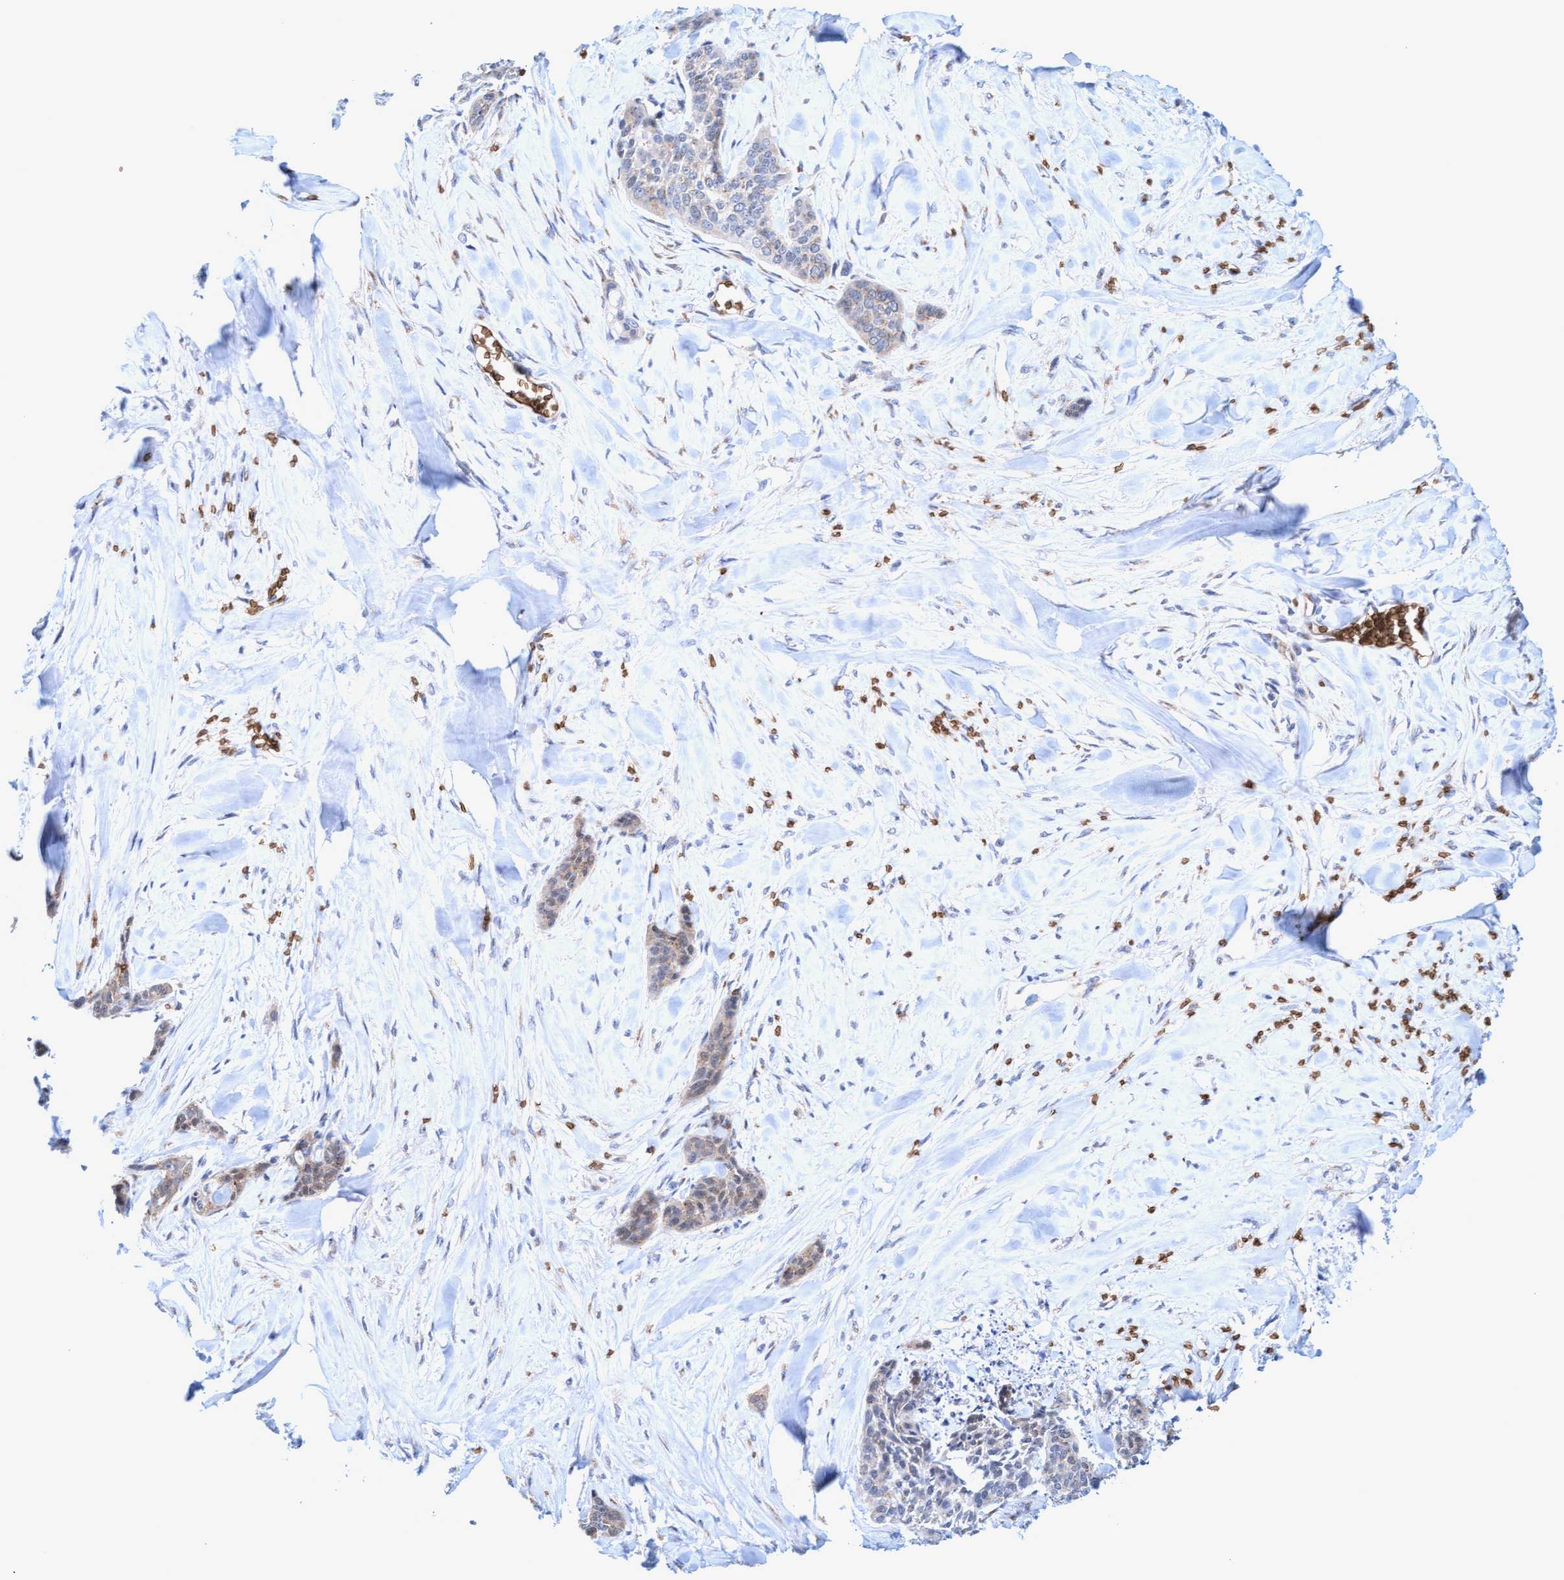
{"staining": {"intensity": "weak", "quantity": "<25%", "location": "cytoplasmic/membranous"}, "tissue": "skin cancer", "cell_type": "Tumor cells", "image_type": "cancer", "snomed": [{"axis": "morphology", "description": "Basal cell carcinoma"}, {"axis": "topography", "description": "Skin"}], "caption": "DAB (3,3'-diaminobenzidine) immunohistochemical staining of skin cancer (basal cell carcinoma) shows no significant staining in tumor cells. The staining was performed using DAB to visualize the protein expression in brown, while the nuclei were stained in blue with hematoxylin (Magnification: 20x).", "gene": "SPEM2", "patient": {"sex": "female", "age": 64}}